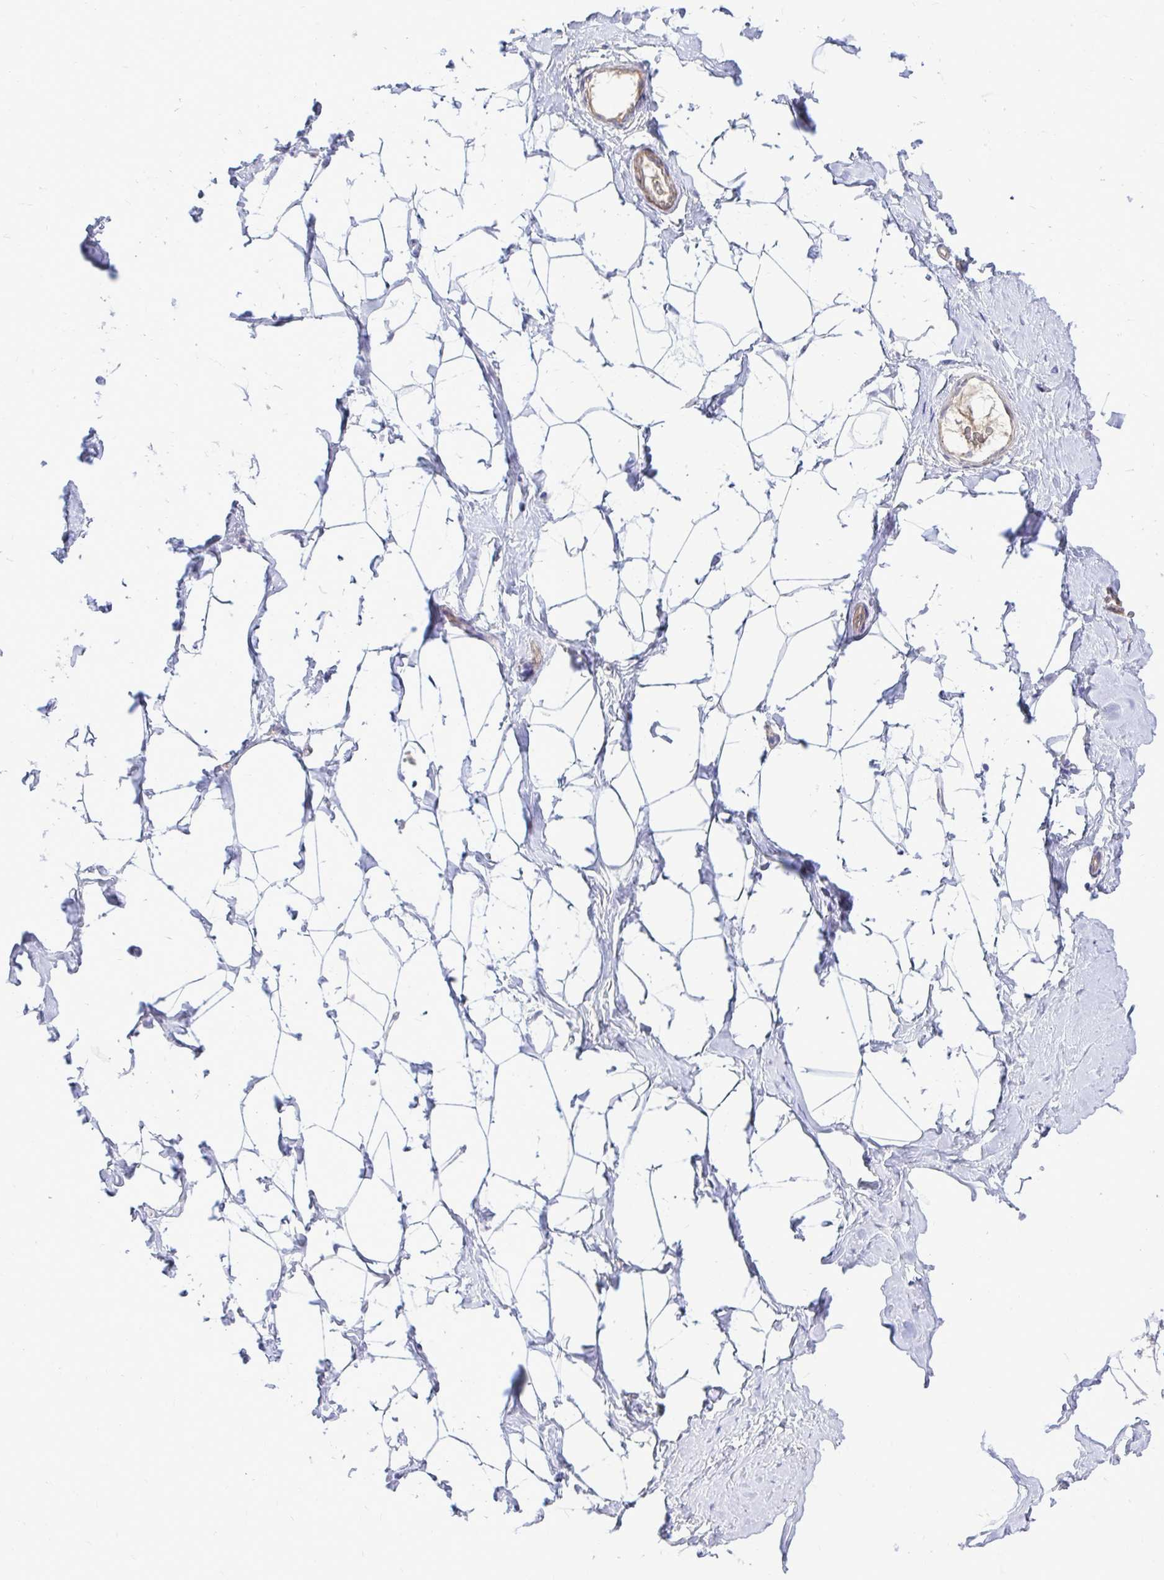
{"staining": {"intensity": "negative", "quantity": "none", "location": "none"}, "tissue": "breast", "cell_type": "Adipocytes", "image_type": "normal", "snomed": [{"axis": "morphology", "description": "Normal tissue, NOS"}, {"axis": "topography", "description": "Breast"}], "caption": "The immunohistochemistry micrograph has no significant positivity in adipocytes of breast. (Brightfield microscopy of DAB IHC at high magnification).", "gene": "TP53I11", "patient": {"sex": "female", "age": 32}}